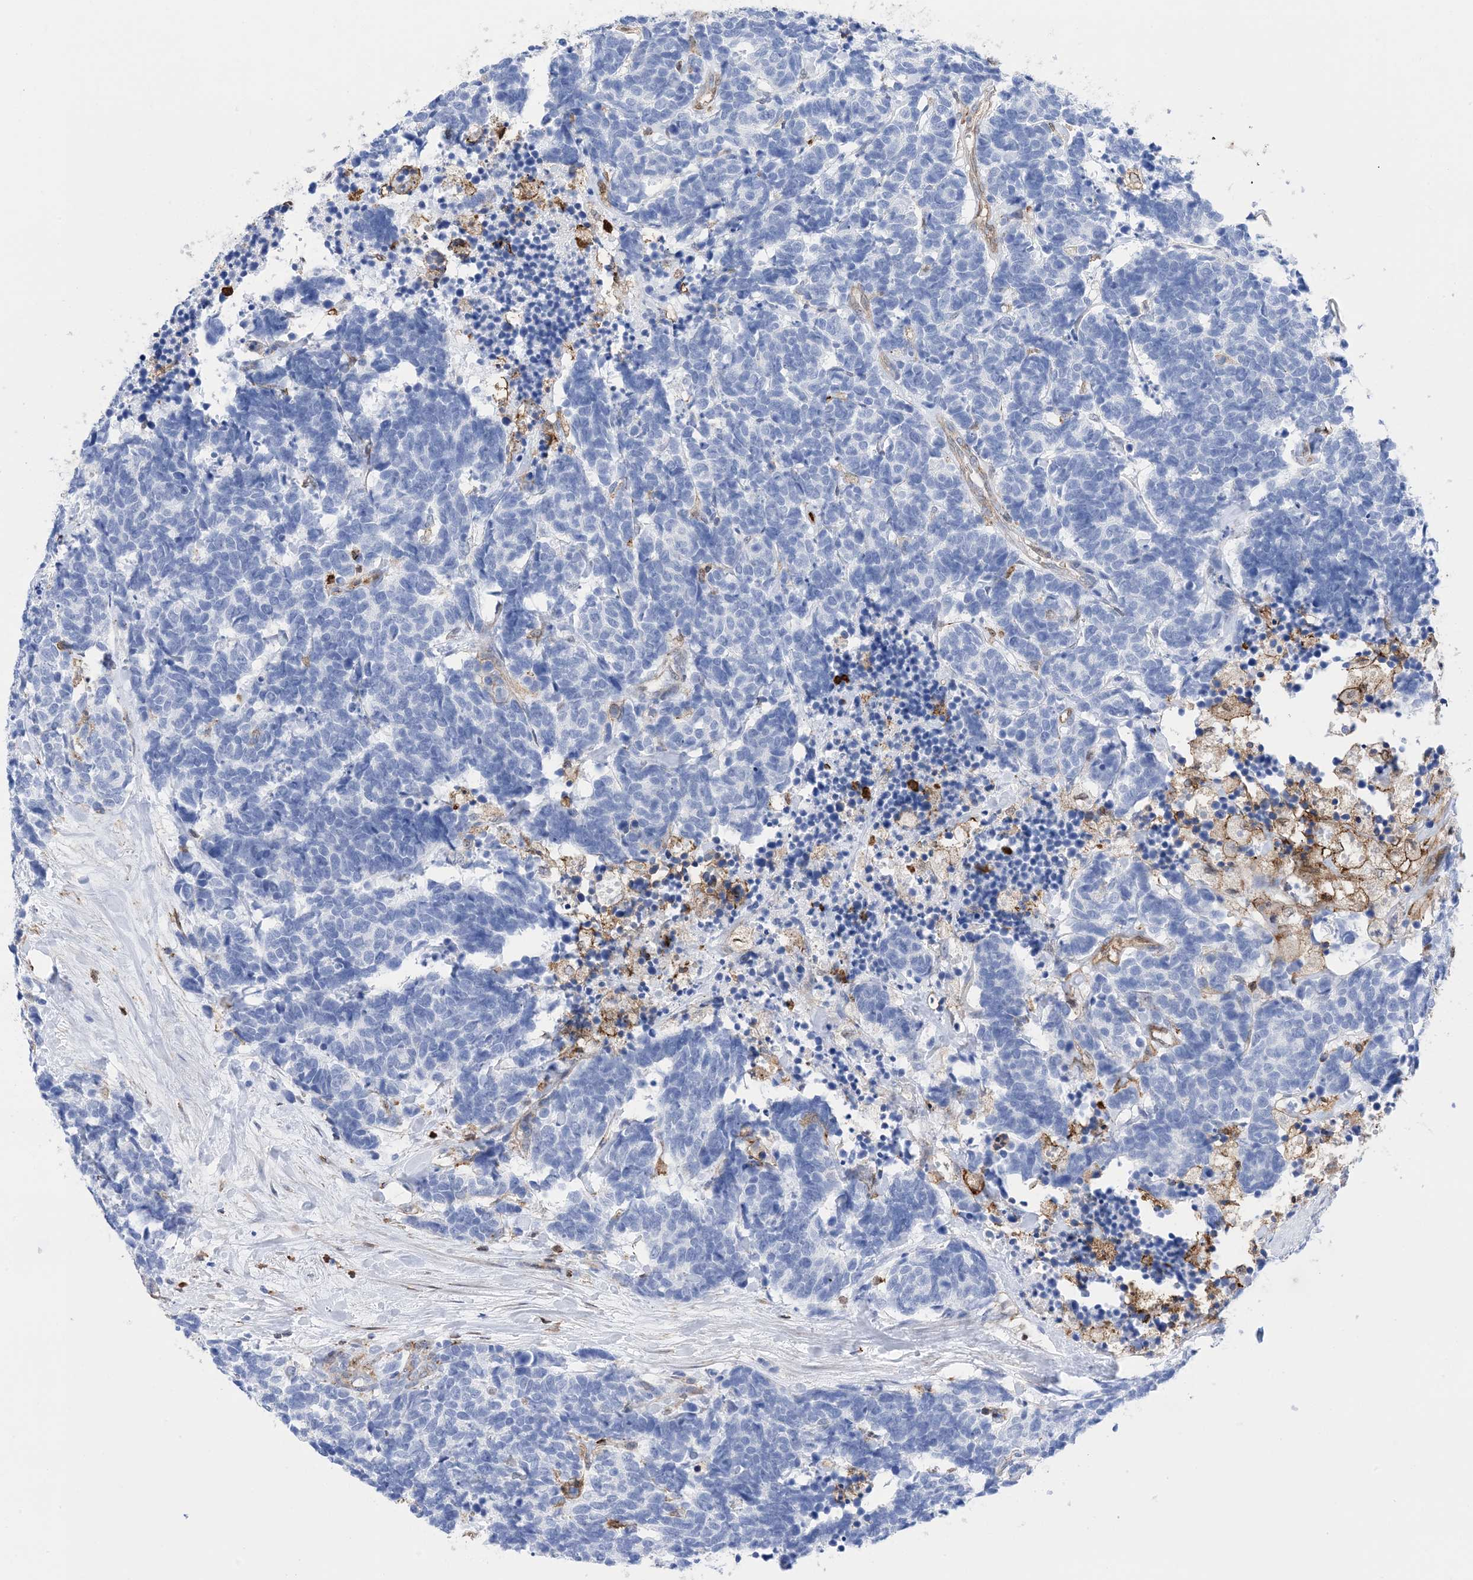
{"staining": {"intensity": "negative", "quantity": "none", "location": "none"}, "tissue": "carcinoid", "cell_type": "Tumor cells", "image_type": "cancer", "snomed": [{"axis": "morphology", "description": "Carcinoma, NOS"}, {"axis": "morphology", "description": "Carcinoid, malignant, NOS"}, {"axis": "topography", "description": "Urinary bladder"}], "caption": "Tumor cells are negative for brown protein staining in carcinoma.", "gene": "ANXA1", "patient": {"sex": "male", "age": 57}}